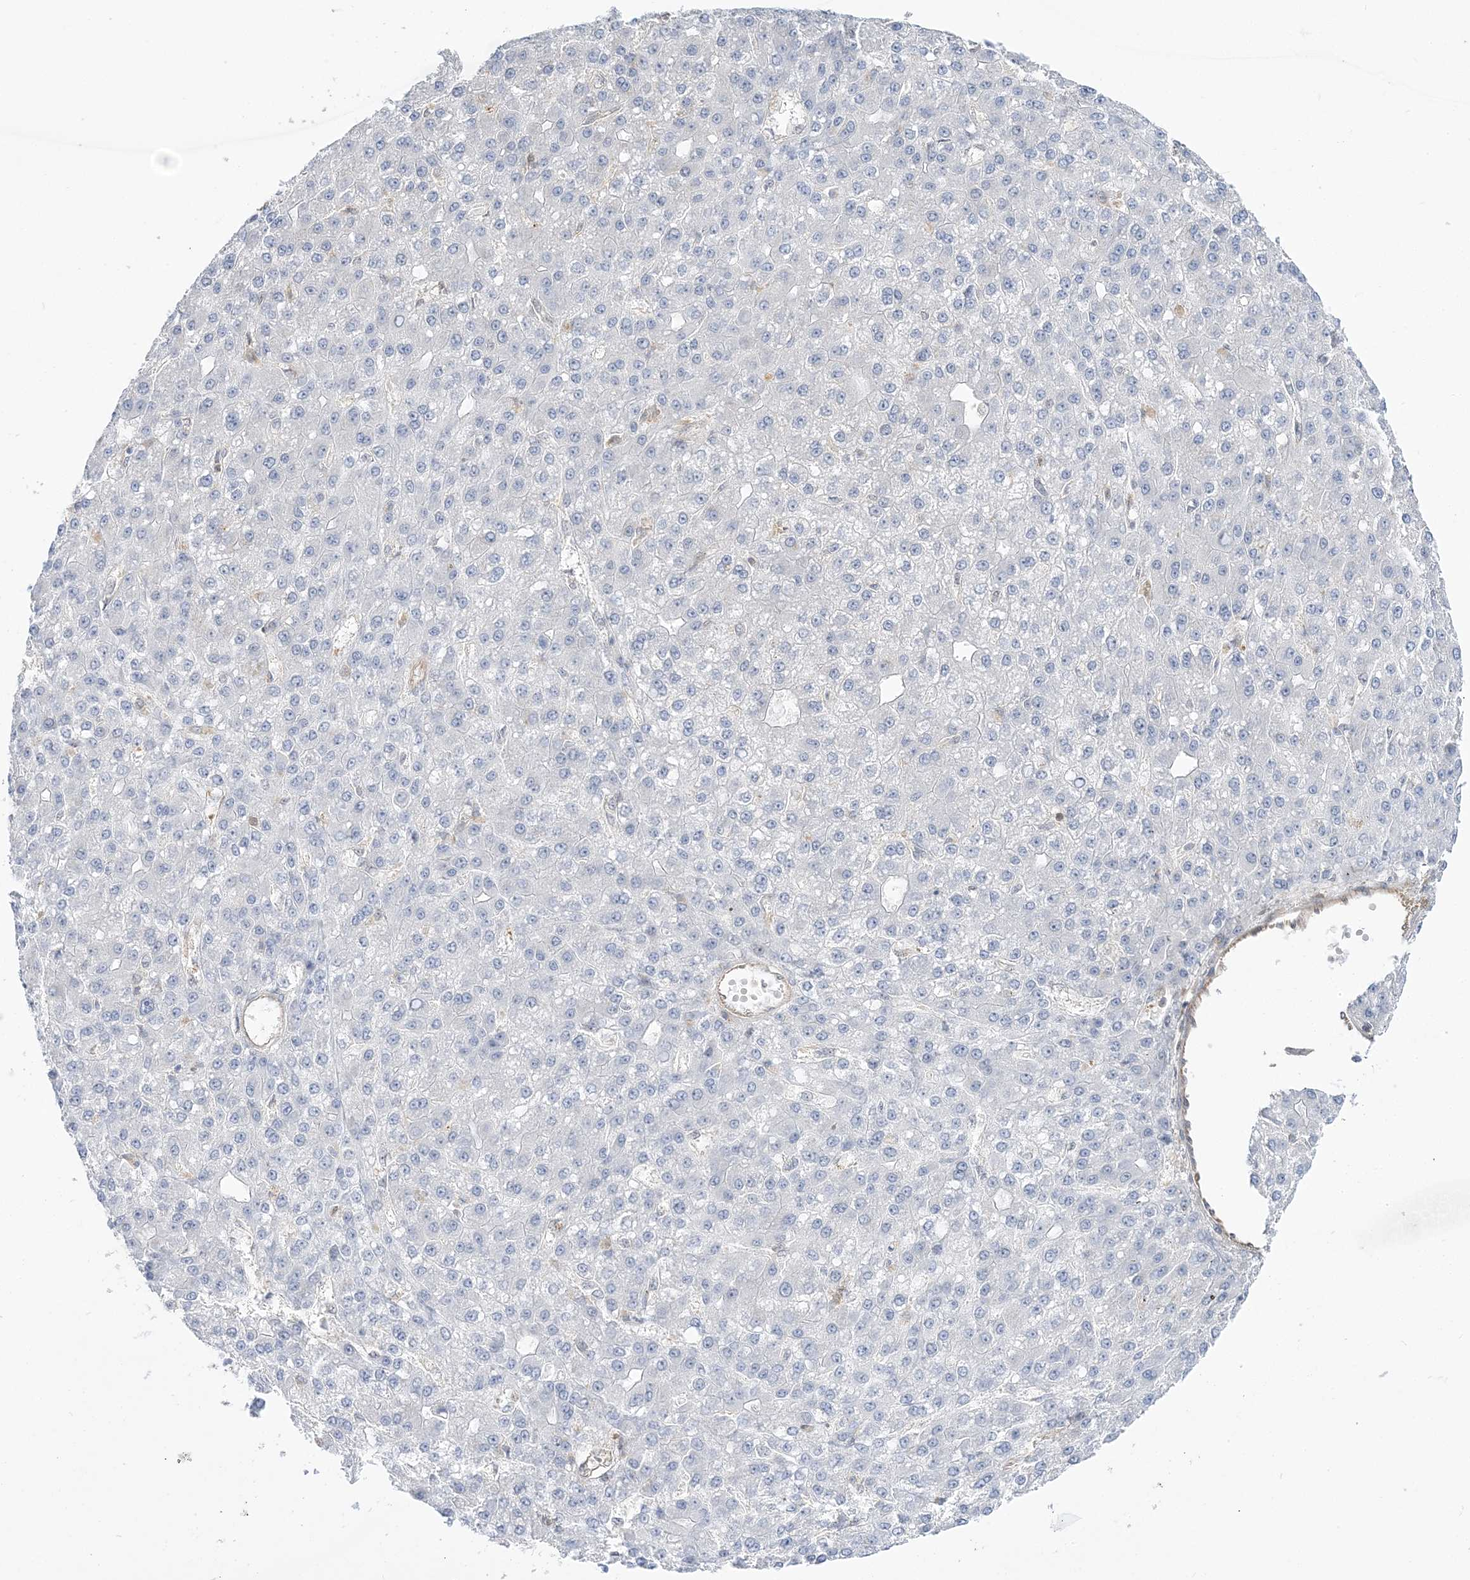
{"staining": {"intensity": "negative", "quantity": "none", "location": "none"}, "tissue": "liver cancer", "cell_type": "Tumor cells", "image_type": "cancer", "snomed": [{"axis": "morphology", "description": "Carcinoma, Hepatocellular, NOS"}, {"axis": "topography", "description": "Liver"}], "caption": "A histopathology image of hepatocellular carcinoma (liver) stained for a protein demonstrates no brown staining in tumor cells.", "gene": "THADA", "patient": {"sex": "male", "age": 67}}